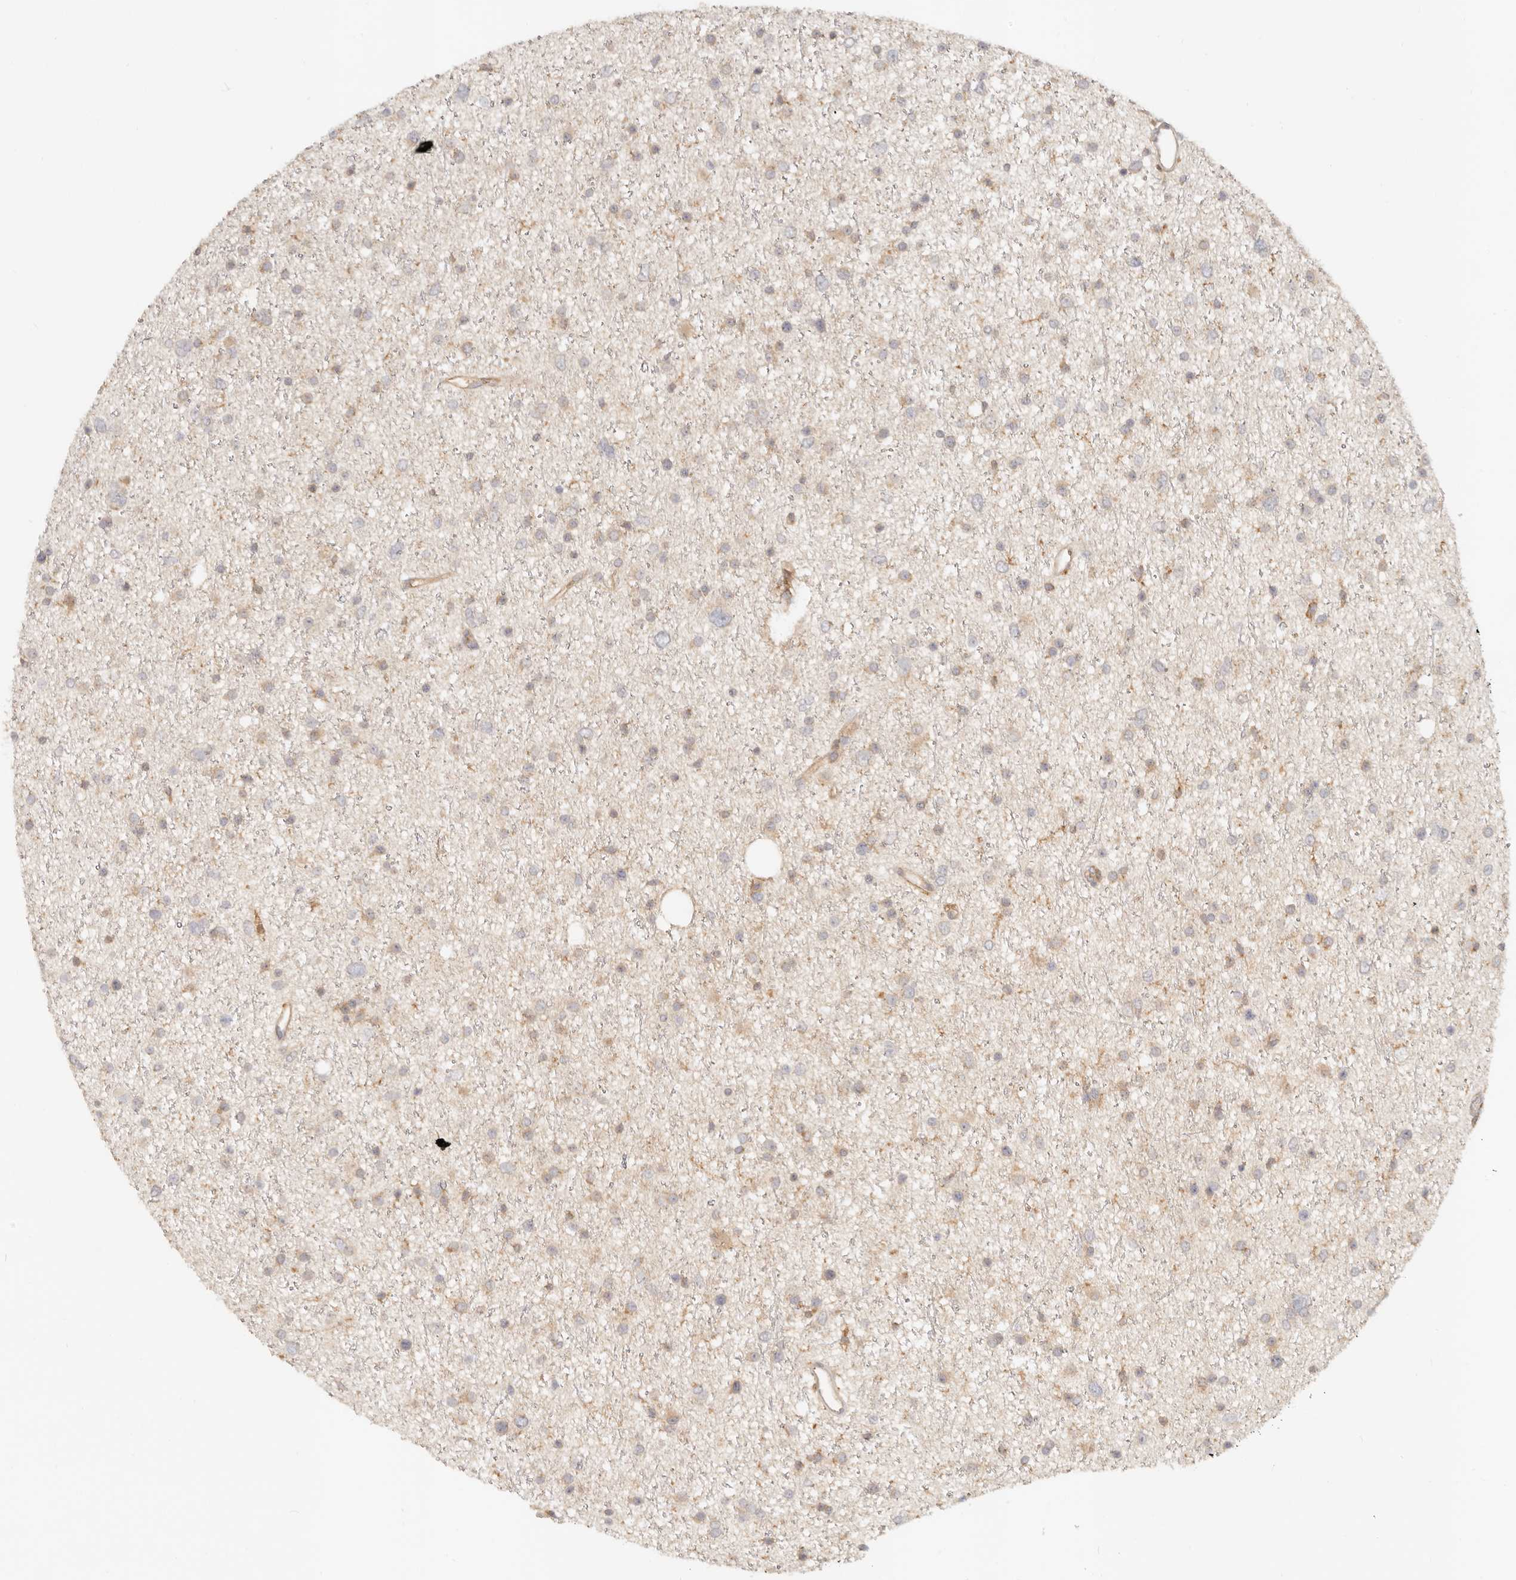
{"staining": {"intensity": "weak", "quantity": "25%-75%", "location": "cytoplasmic/membranous"}, "tissue": "glioma", "cell_type": "Tumor cells", "image_type": "cancer", "snomed": [{"axis": "morphology", "description": "Glioma, malignant, Low grade"}, {"axis": "topography", "description": "Cerebral cortex"}], "caption": "Immunohistochemical staining of human low-grade glioma (malignant) shows low levels of weak cytoplasmic/membranous protein positivity in about 25%-75% of tumor cells.", "gene": "NECAP2", "patient": {"sex": "female", "age": 39}}